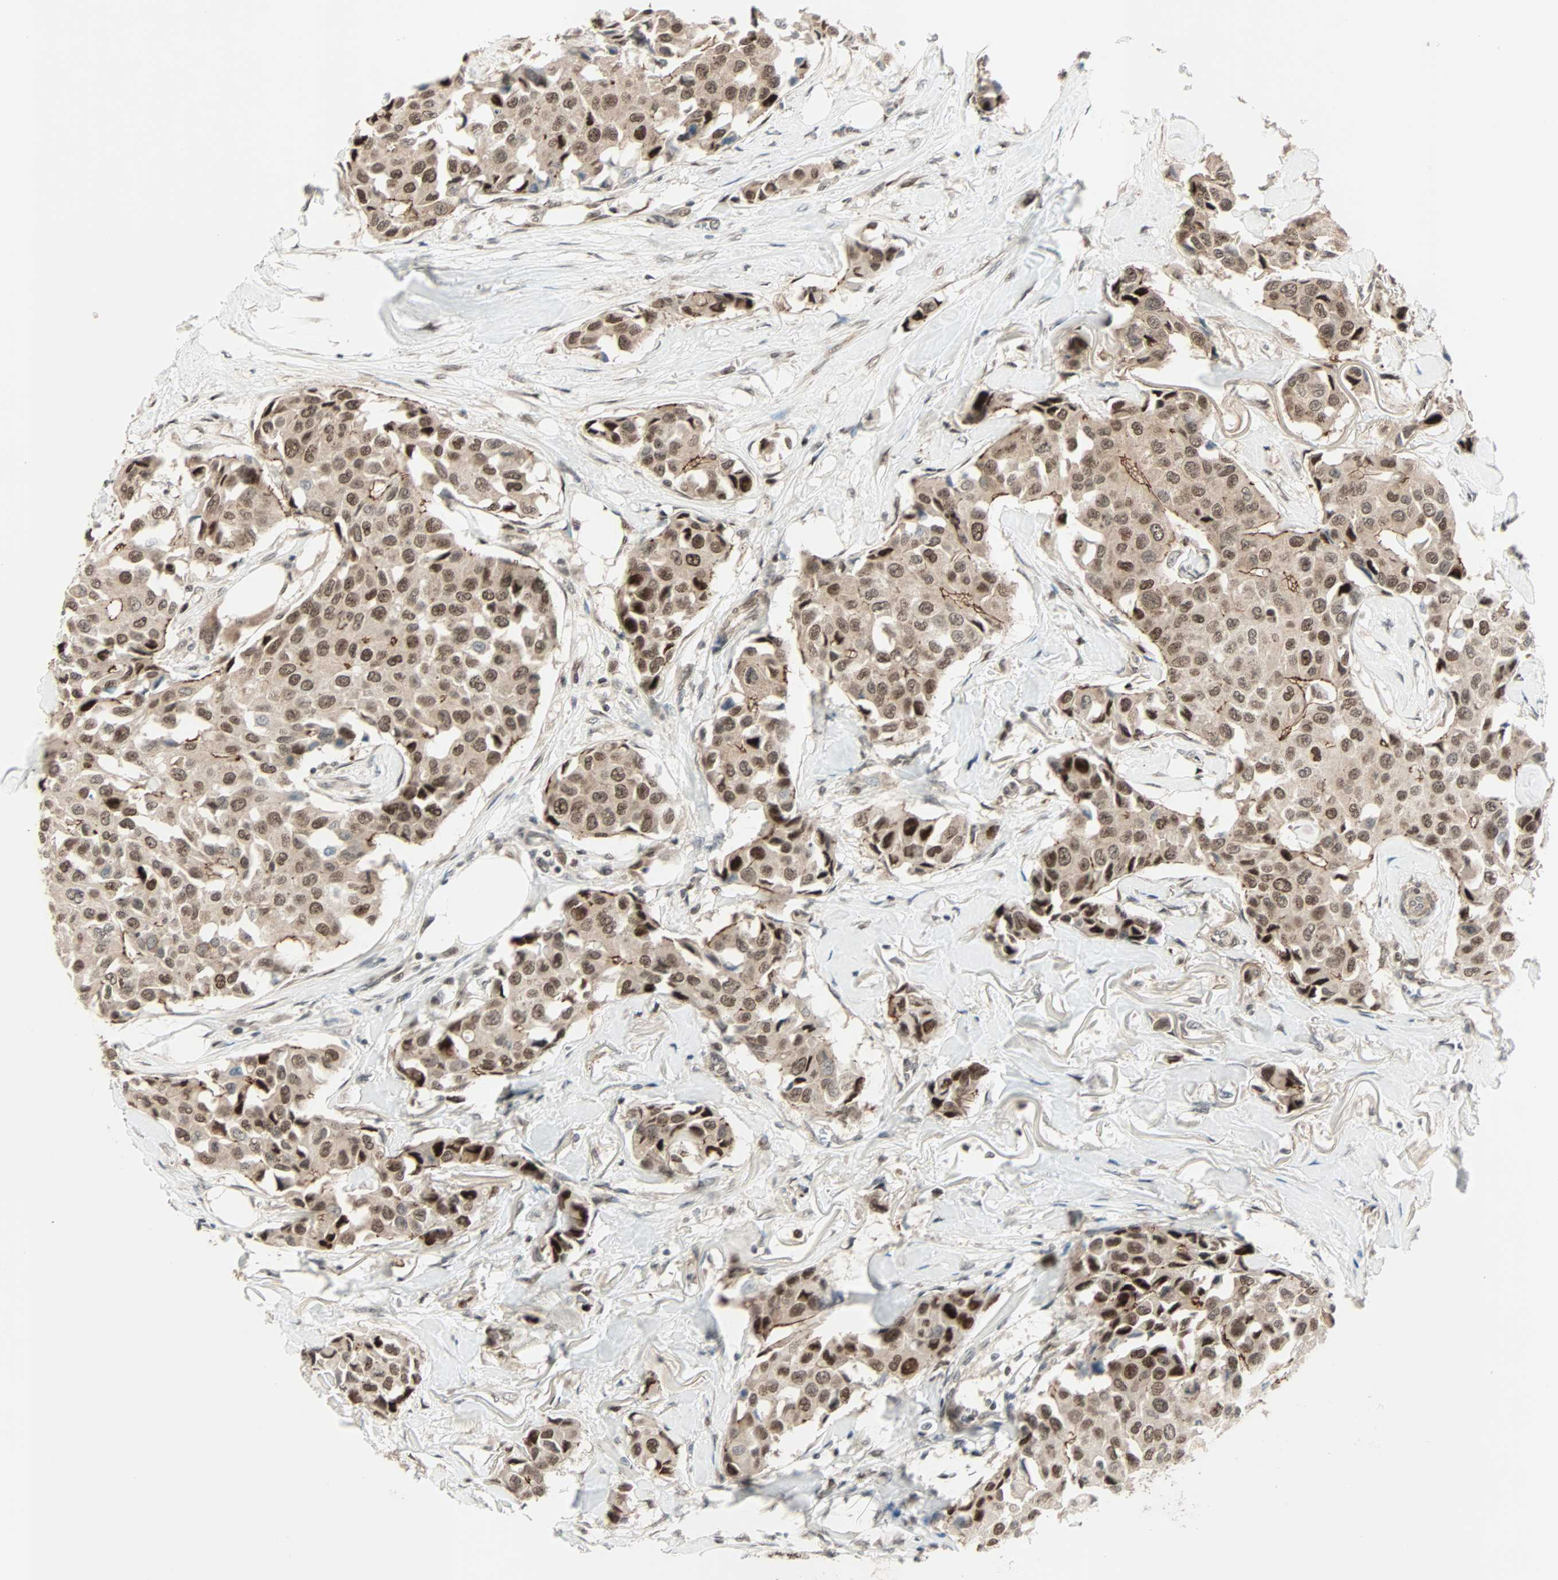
{"staining": {"intensity": "moderate", "quantity": ">75%", "location": "cytoplasmic/membranous,nuclear"}, "tissue": "breast cancer", "cell_type": "Tumor cells", "image_type": "cancer", "snomed": [{"axis": "morphology", "description": "Duct carcinoma"}, {"axis": "topography", "description": "Breast"}], "caption": "There is medium levels of moderate cytoplasmic/membranous and nuclear positivity in tumor cells of breast cancer, as demonstrated by immunohistochemical staining (brown color).", "gene": "CBX4", "patient": {"sex": "female", "age": 80}}